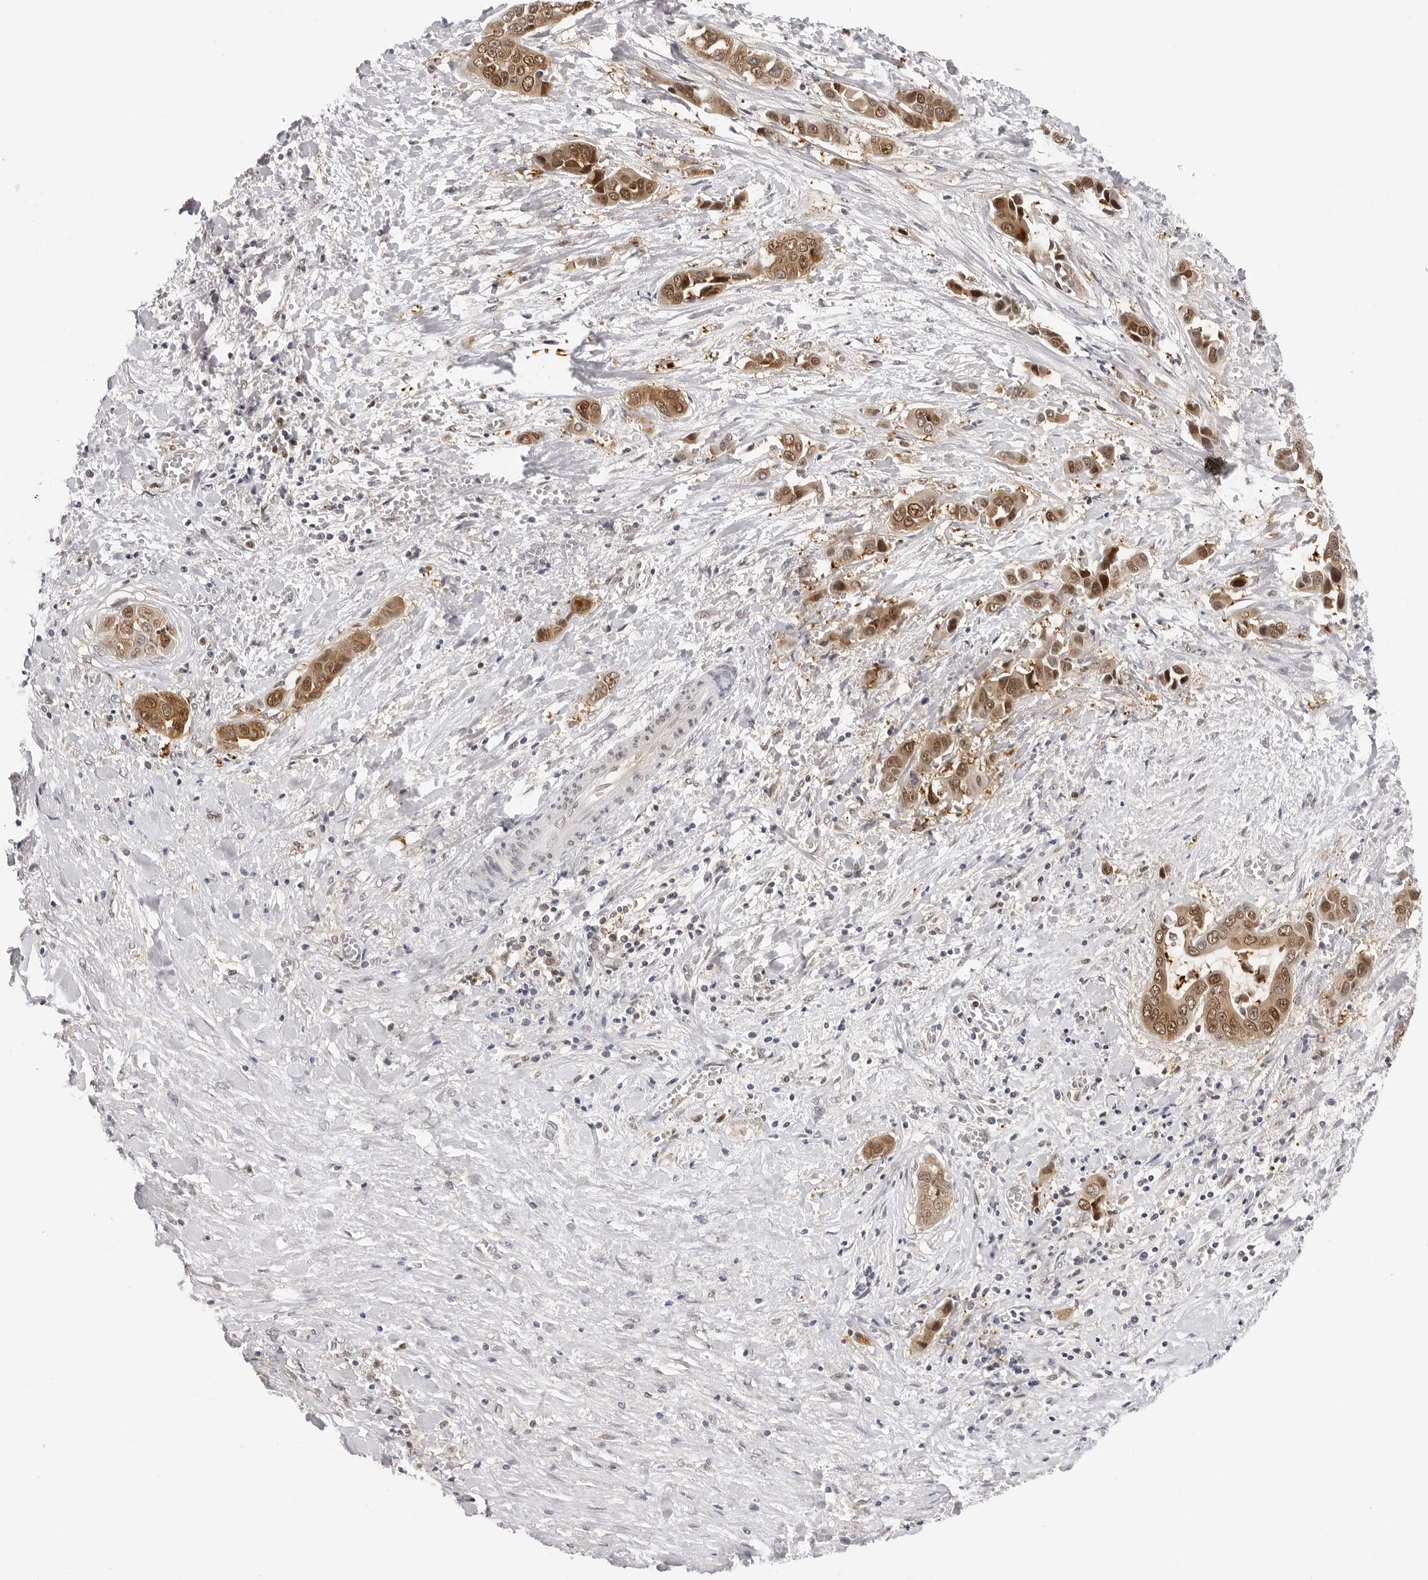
{"staining": {"intensity": "moderate", "quantity": ">75%", "location": "cytoplasmic/membranous,nuclear"}, "tissue": "liver cancer", "cell_type": "Tumor cells", "image_type": "cancer", "snomed": [{"axis": "morphology", "description": "Cholangiocarcinoma"}, {"axis": "topography", "description": "Liver"}], "caption": "Liver cholangiocarcinoma was stained to show a protein in brown. There is medium levels of moderate cytoplasmic/membranous and nuclear staining in about >75% of tumor cells. The staining was performed using DAB (3,3'-diaminobenzidine) to visualize the protein expression in brown, while the nuclei were stained in blue with hematoxylin (Magnification: 20x).", "gene": "WDR77", "patient": {"sex": "female", "age": 52}}